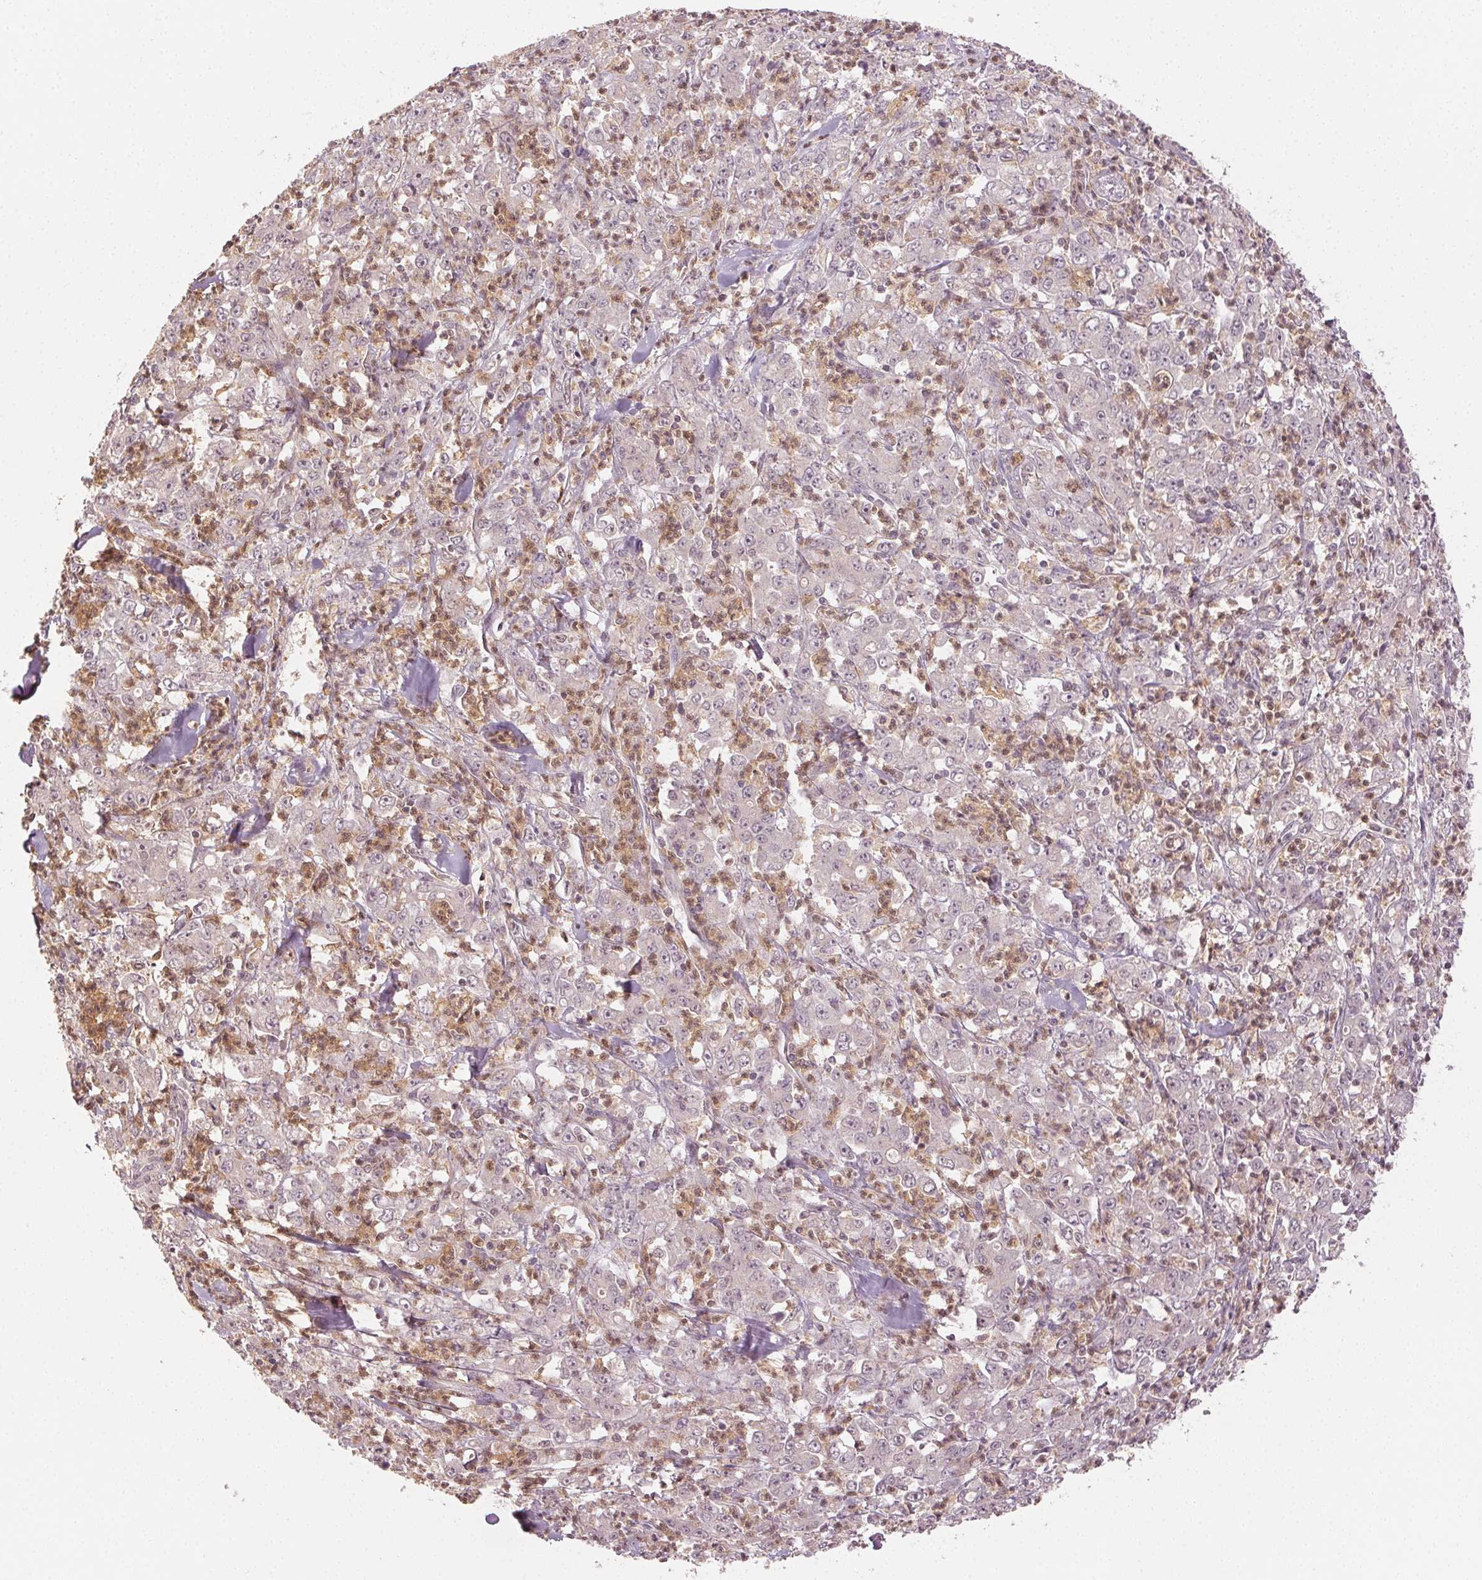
{"staining": {"intensity": "weak", "quantity": "<25%", "location": "nuclear"}, "tissue": "stomach cancer", "cell_type": "Tumor cells", "image_type": "cancer", "snomed": [{"axis": "morphology", "description": "Adenocarcinoma, NOS"}, {"axis": "topography", "description": "Stomach, lower"}], "caption": "This is a histopathology image of immunohistochemistry staining of stomach cancer (adenocarcinoma), which shows no expression in tumor cells.", "gene": "MAPK14", "patient": {"sex": "female", "age": 71}}